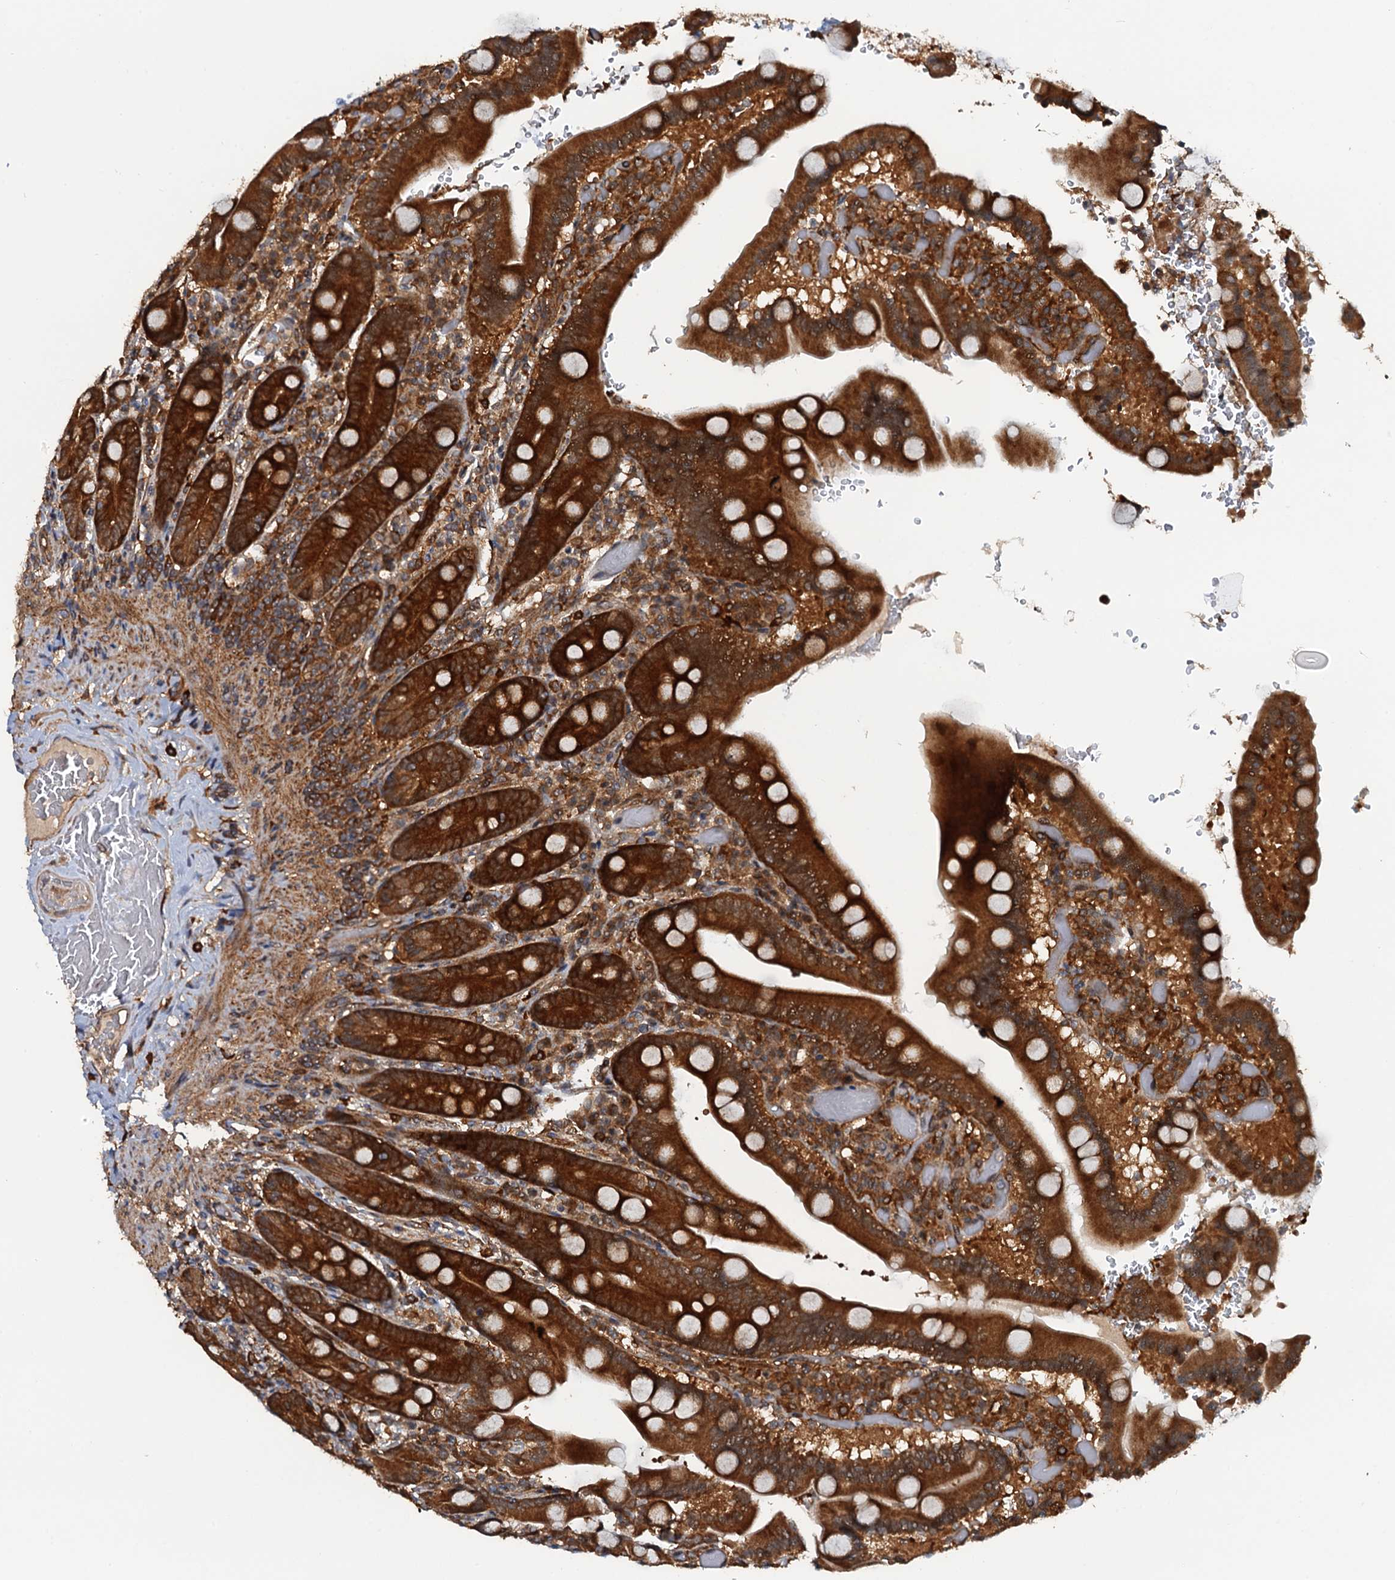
{"staining": {"intensity": "strong", "quantity": ">75%", "location": "cytoplasmic/membranous,nuclear"}, "tissue": "duodenum", "cell_type": "Glandular cells", "image_type": "normal", "snomed": [{"axis": "morphology", "description": "Normal tissue, NOS"}, {"axis": "topography", "description": "Duodenum"}], "caption": "Immunohistochemistry (IHC) image of unremarkable duodenum stained for a protein (brown), which reveals high levels of strong cytoplasmic/membranous,nuclear expression in about >75% of glandular cells.", "gene": "AAGAB", "patient": {"sex": "female", "age": 62}}